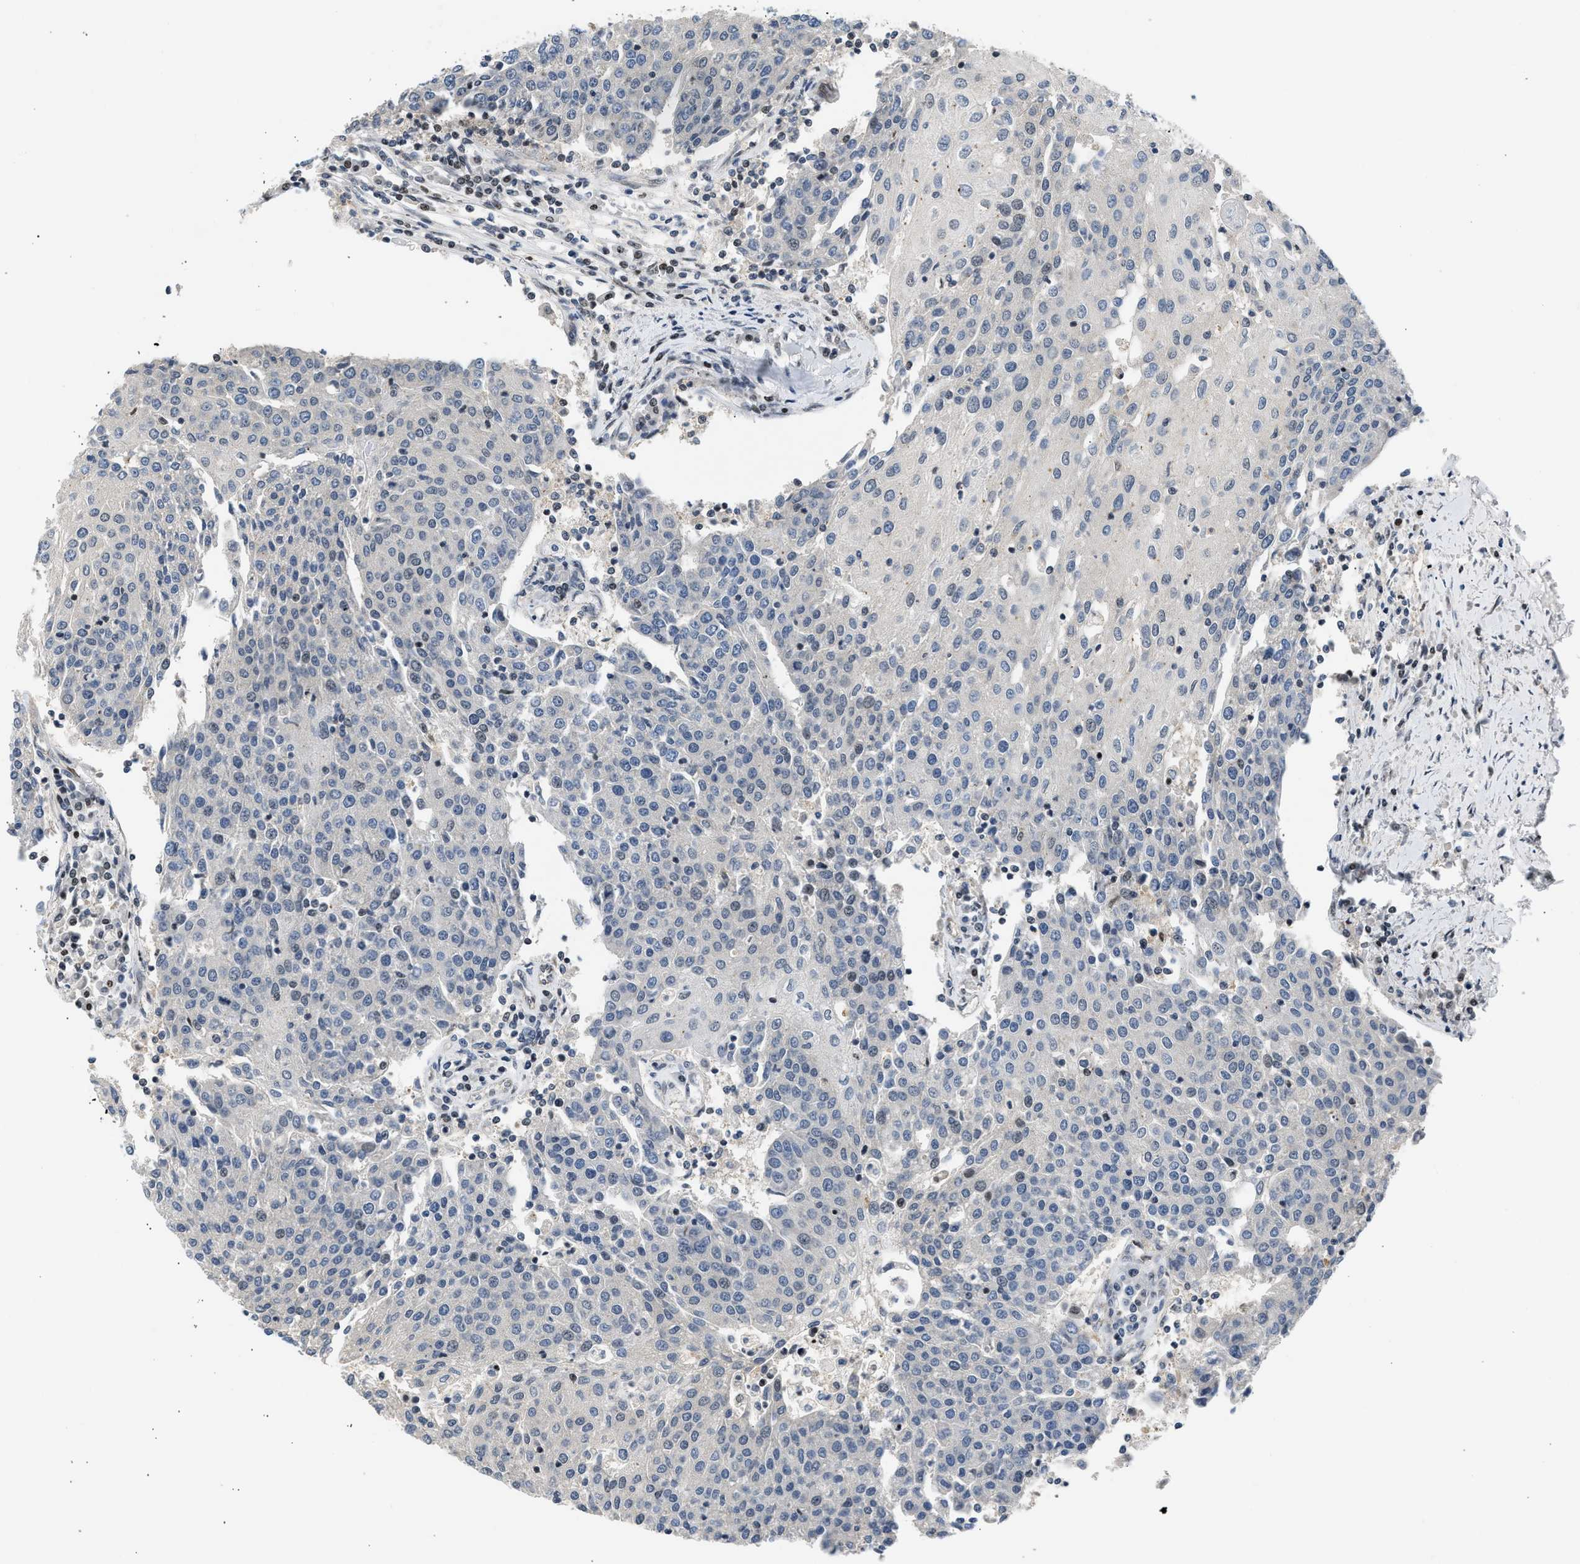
{"staining": {"intensity": "negative", "quantity": "none", "location": "none"}, "tissue": "urothelial cancer", "cell_type": "Tumor cells", "image_type": "cancer", "snomed": [{"axis": "morphology", "description": "Urothelial carcinoma, High grade"}, {"axis": "topography", "description": "Urinary bladder"}], "caption": "Histopathology image shows no protein positivity in tumor cells of urothelial cancer tissue. (DAB (3,3'-diaminobenzidine) immunohistochemistry (IHC) with hematoxylin counter stain).", "gene": "OLIG3", "patient": {"sex": "female", "age": 85}}